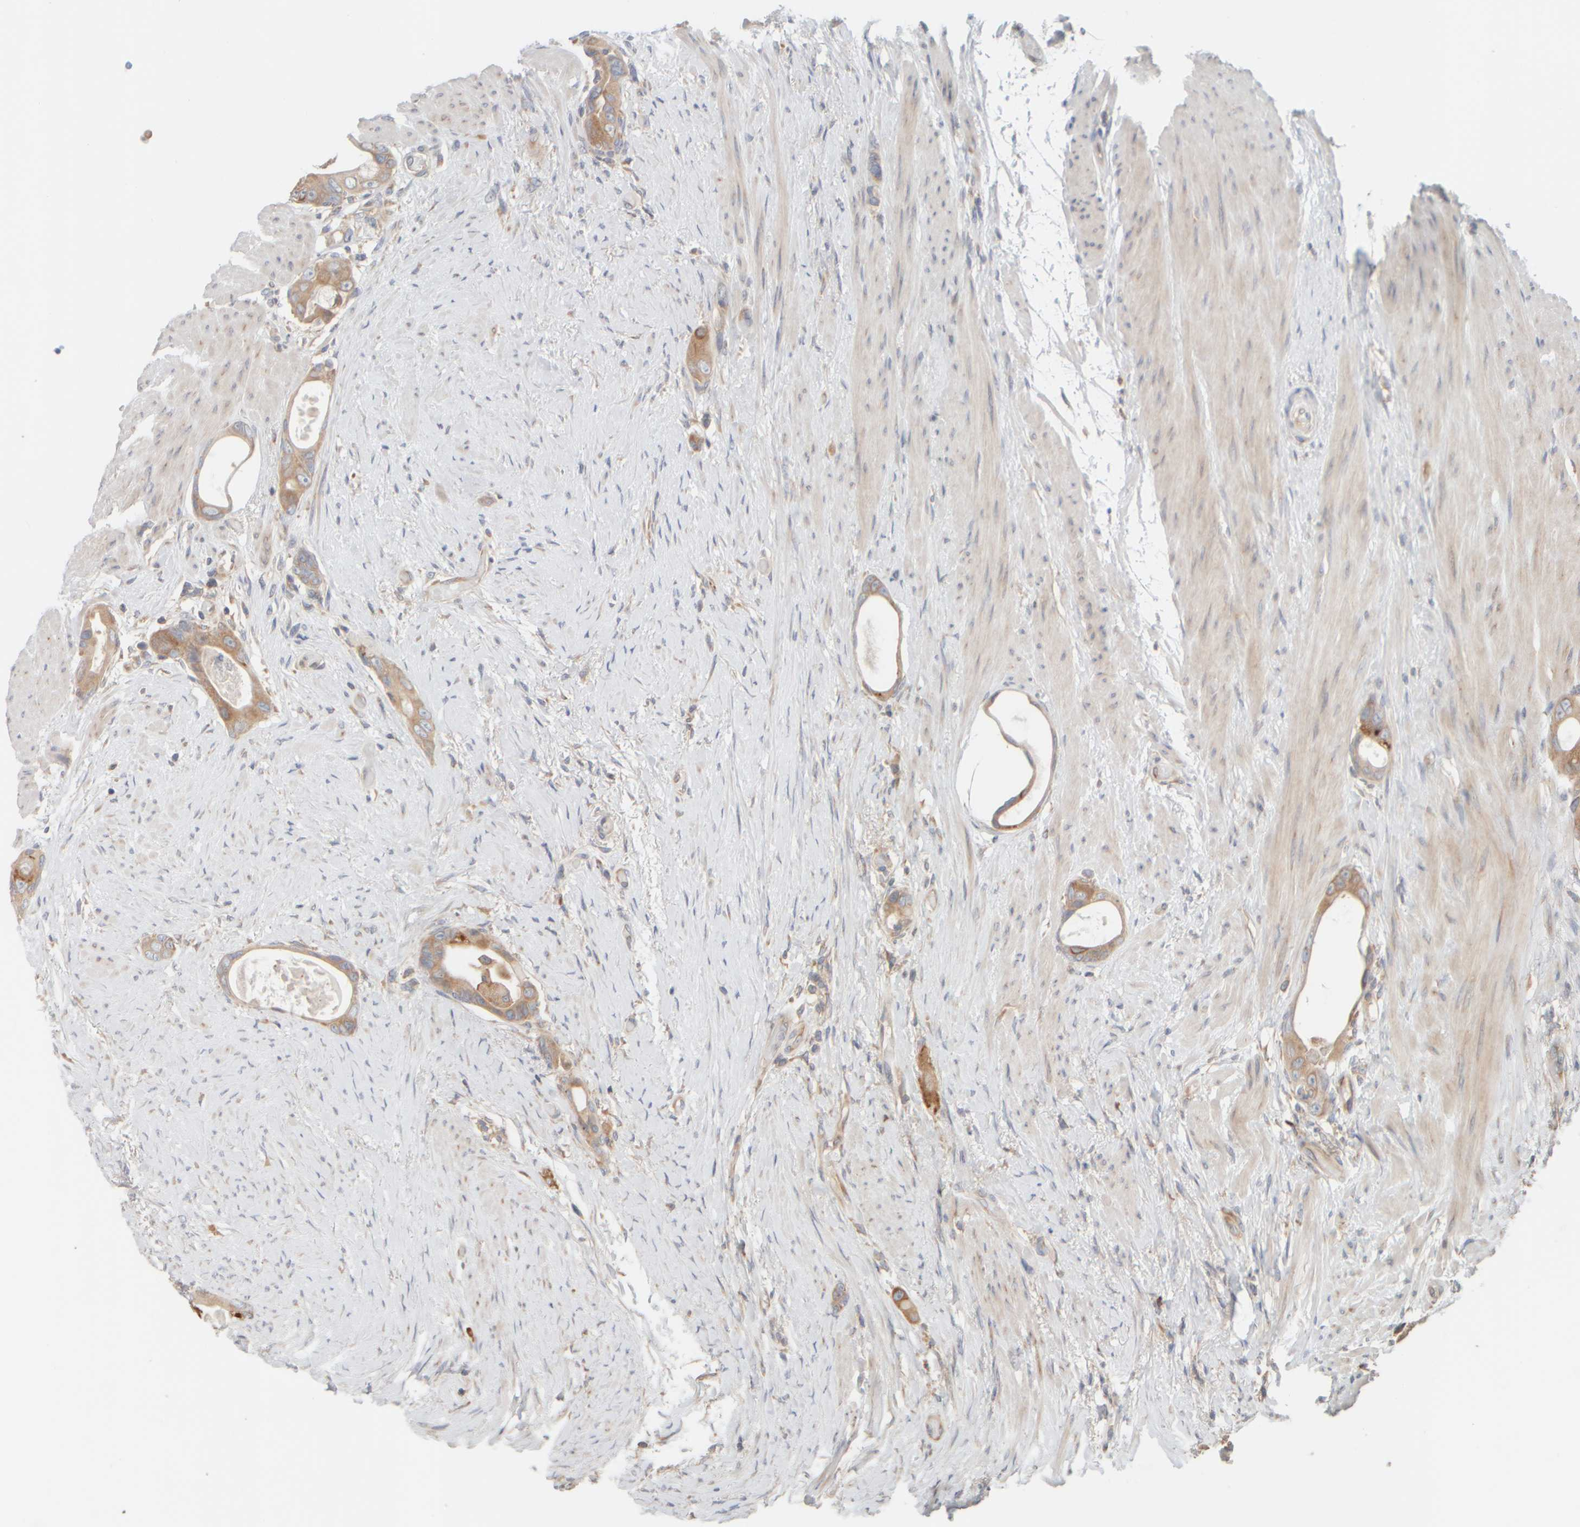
{"staining": {"intensity": "moderate", "quantity": ">75%", "location": "cytoplasmic/membranous"}, "tissue": "colorectal cancer", "cell_type": "Tumor cells", "image_type": "cancer", "snomed": [{"axis": "morphology", "description": "Adenocarcinoma, NOS"}, {"axis": "topography", "description": "Rectum"}], "caption": "About >75% of tumor cells in human colorectal adenocarcinoma demonstrate moderate cytoplasmic/membranous protein positivity as visualized by brown immunohistochemical staining.", "gene": "EIF2B3", "patient": {"sex": "male", "age": 51}}